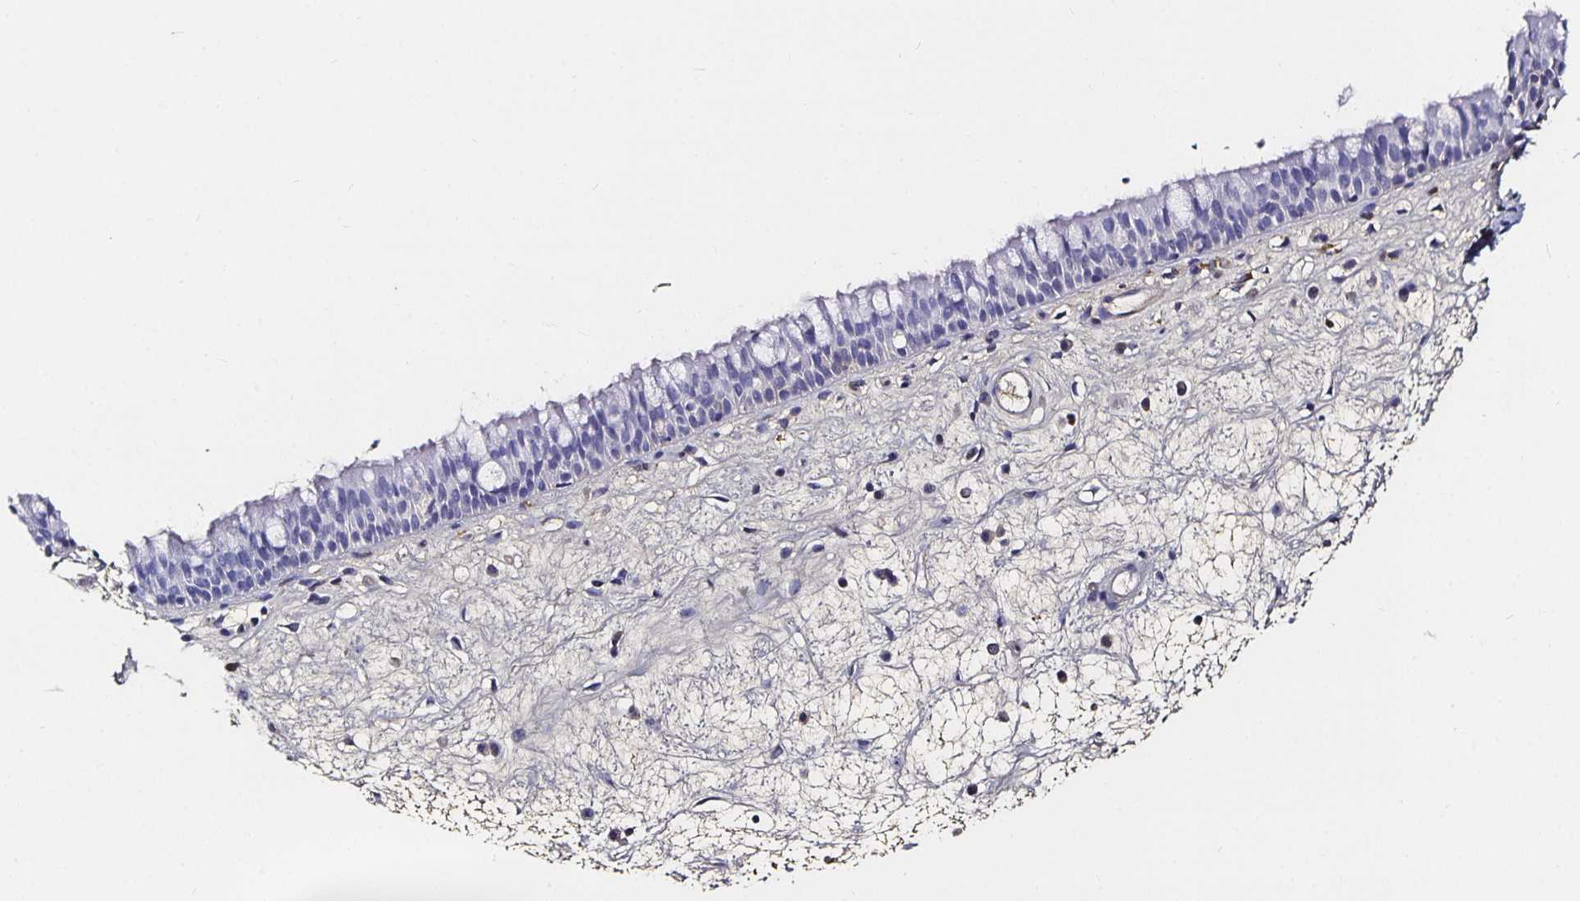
{"staining": {"intensity": "negative", "quantity": "none", "location": "none"}, "tissue": "nasopharynx", "cell_type": "Respiratory epithelial cells", "image_type": "normal", "snomed": [{"axis": "morphology", "description": "Normal tissue, NOS"}, {"axis": "topography", "description": "Nasopharynx"}], "caption": "An image of nasopharynx stained for a protein reveals no brown staining in respiratory epithelial cells. (Stains: DAB IHC with hematoxylin counter stain, Microscopy: brightfield microscopy at high magnification).", "gene": "TTR", "patient": {"sex": "male", "age": 69}}